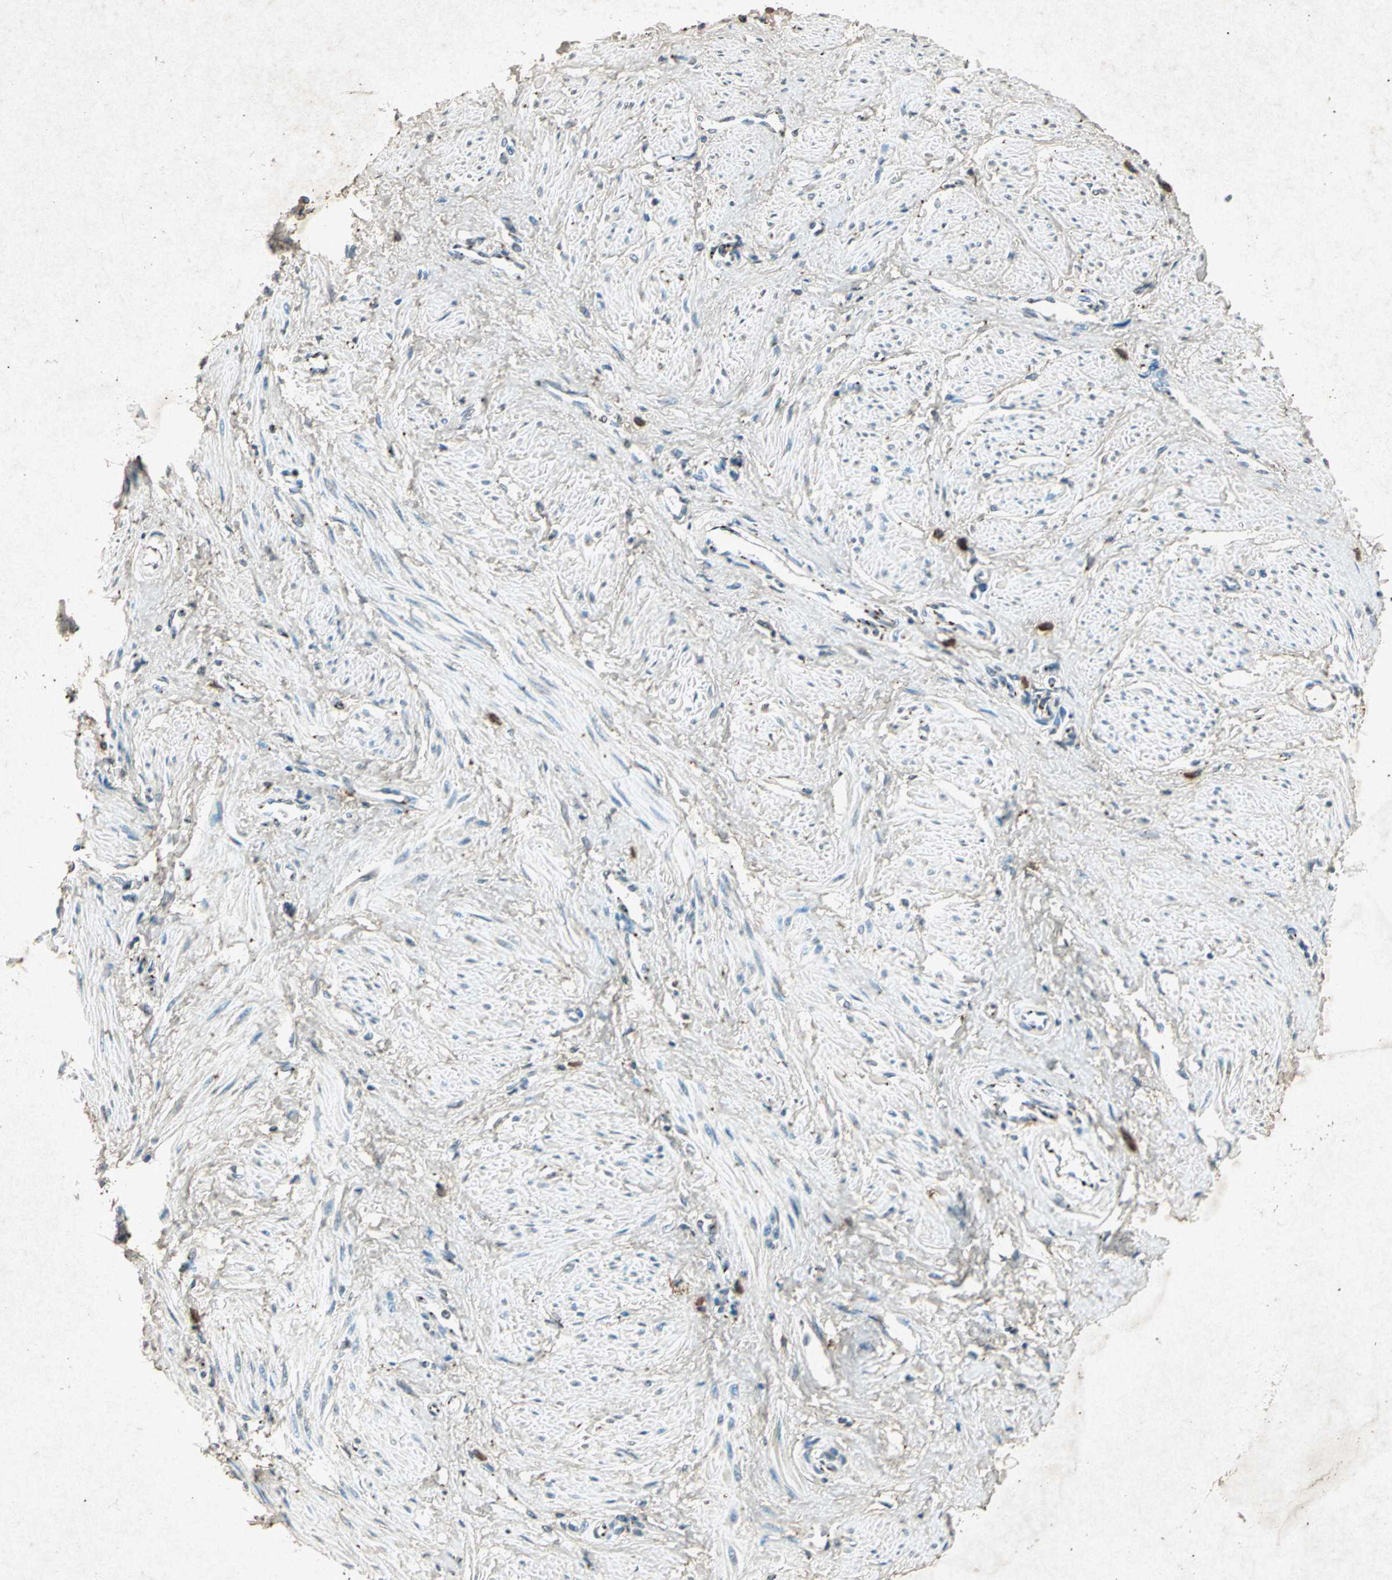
{"staining": {"intensity": "negative", "quantity": "none", "location": "none"}, "tissue": "smooth muscle", "cell_type": "Smooth muscle cells", "image_type": "normal", "snomed": [{"axis": "morphology", "description": "Normal tissue, NOS"}, {"axis": "topography", "description": "Smooth muscle"}, {"axis": "topography", "description": "Uterus"}], "caption": "Immunohistochemistry image of benign smooth muscle stained for a protein (brown), which shows no expression in smooth muscle cells.", "gene": "PSEN1", "patient": {"sex": "female", "age": 39}}